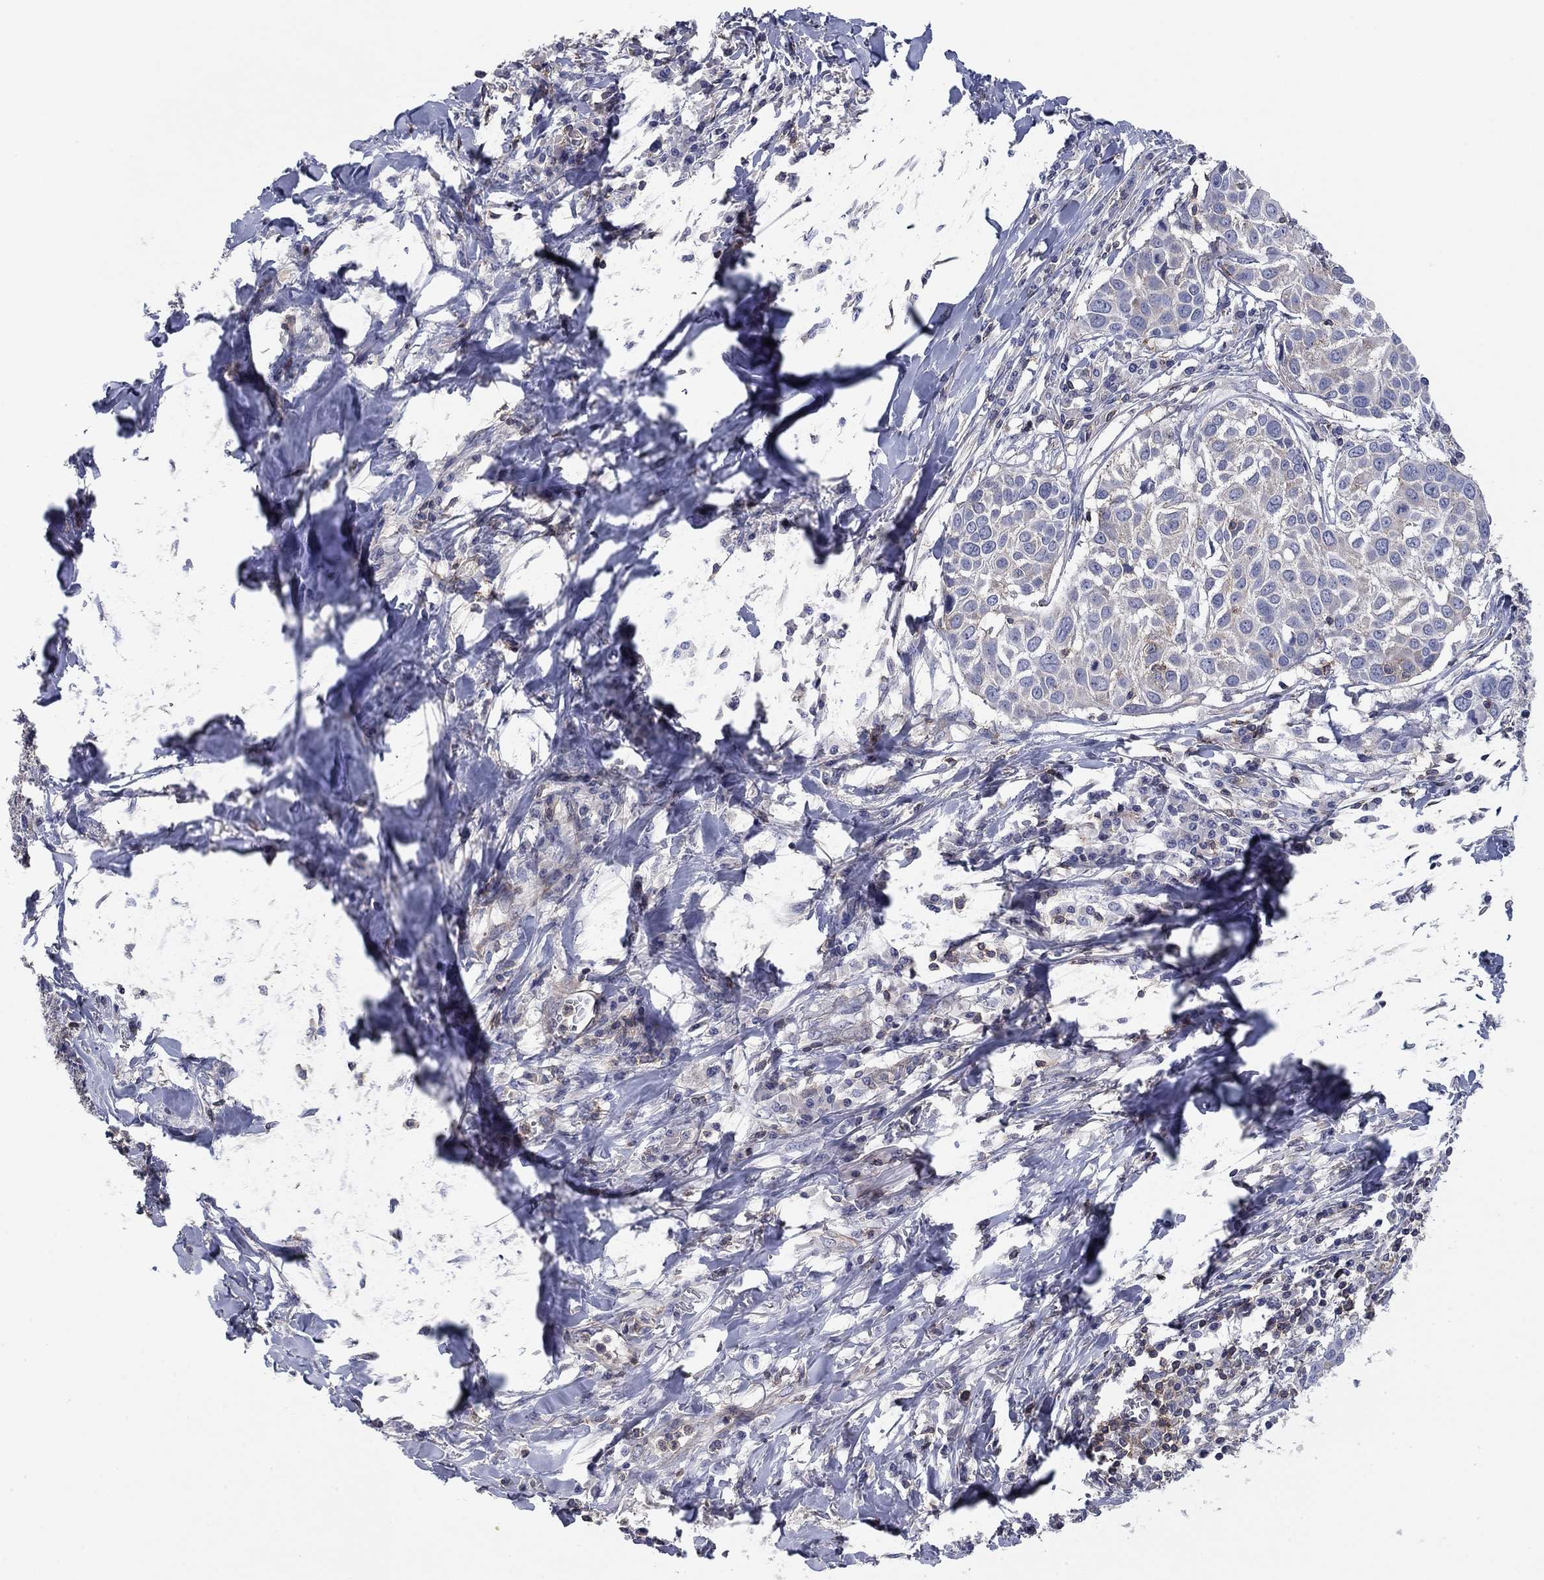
{"staining": {"intensity": "negative", "quantity": "none", "location": "none"}, "tissue": "lung cancer", "cell_type": "Tumor cells", "image_type": "cancer", "snomed": [{"axis": "morphology", "description": "Squamous cell carcinoma, NOS"}, {"axis": "topography", "description": "Lung"}], "caption": "Lung cancer (squamous cell carcinoma) was stained to show a protein in brown. There is no significant positivity in tumor cells.", "gene": "PSD4", "patient": {"sex": "male", "age": 57}}